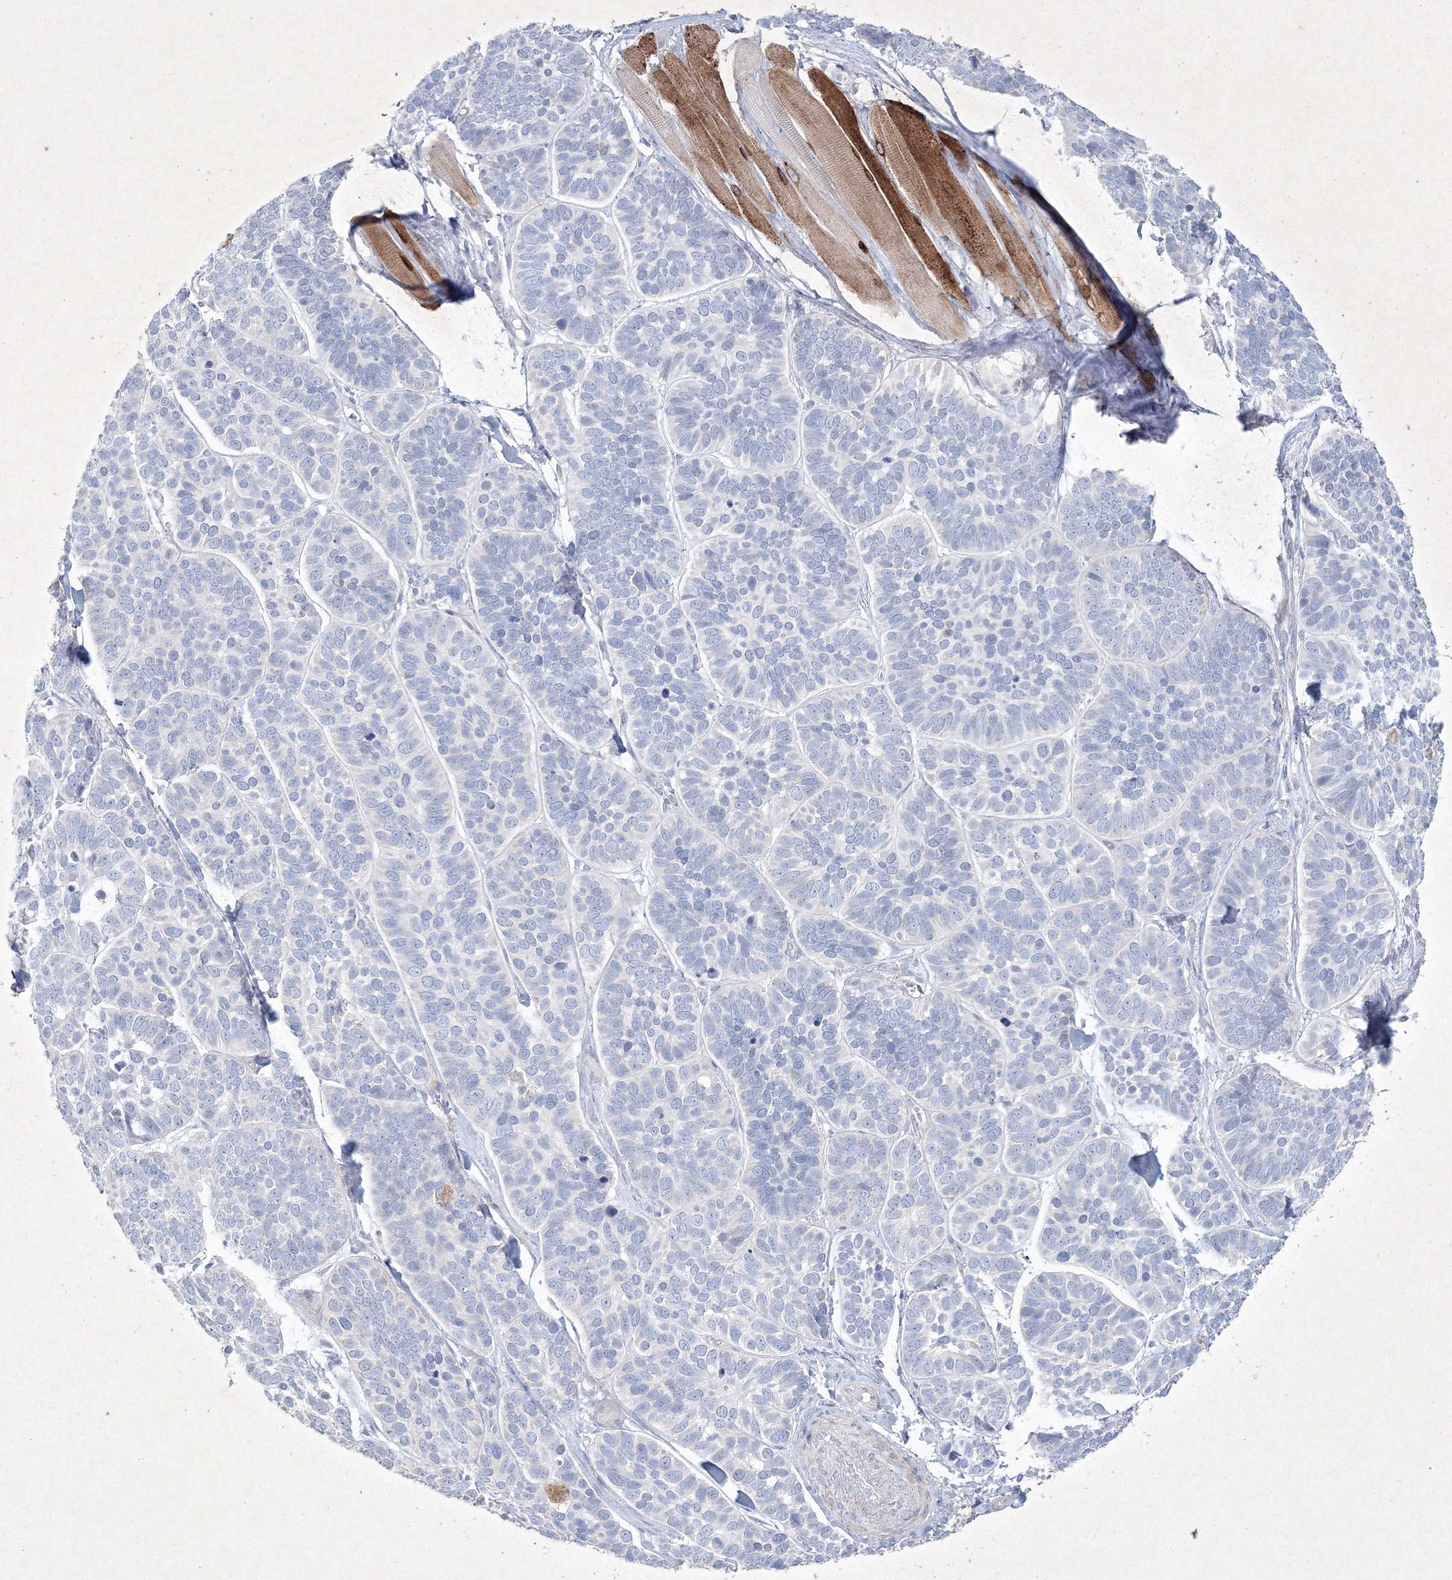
{"staining": {"intensity": "negative", "quantity": "none", "location": "none"}, "tissue": "skin cancer", "cell_type": "Tumor cells", "image_type": "cancer", "snomed": [{"axis": "morphology", "description": "Basal cell carcinoma"}, {"axis": "topography", "description": "Skin"}], "caption": "IHC of human skin basal cell carcinoma demonstrates no positivity in tumor cells.", "gene": "CXXC4", "patient": {"sex": "male", "age": 62}}